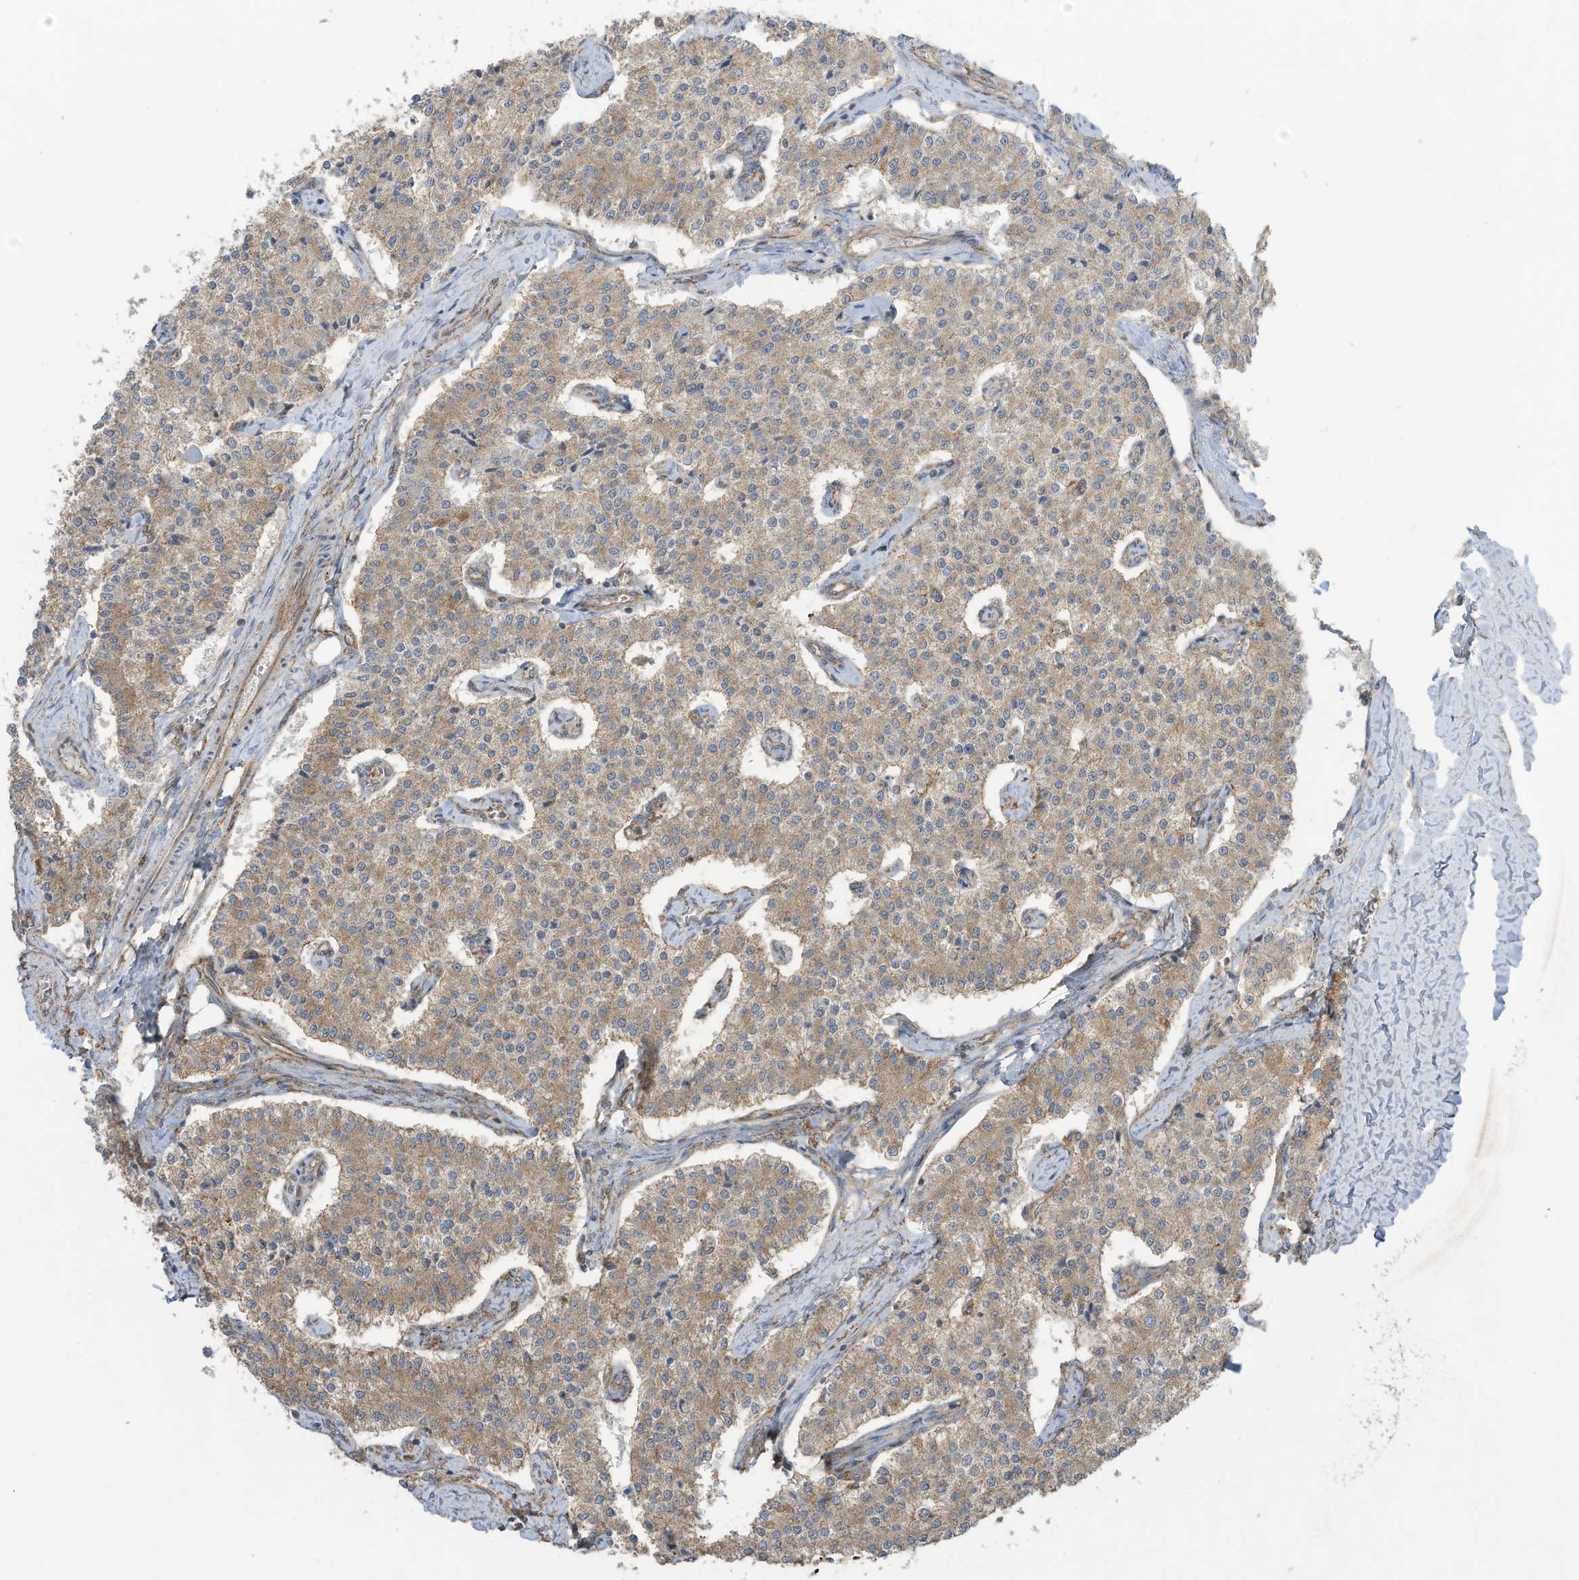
{"staining": {"intensity": "moderate", "quantity": ">75%", "location": "cytoplasmic/membranous"}, "tissue": "carcinoid", "cell_type": "Tumor cells", "image_type": "cancer", "snomed": [{"axis": "morphology", "description": "Carcinoid, malignant, NOS"}, {"axis": "topography", "description": "Colon"}], "caption": "Carcinoid stained with DAB (3,3'-diaminobenzidine) immunohistochemistry reveals medium levels of moderate cytoplasmic/membranous positivity in approximately >75% of tumor cells.", "gene": "CGAS", "patient": {"sex": "female", "age": 52}}